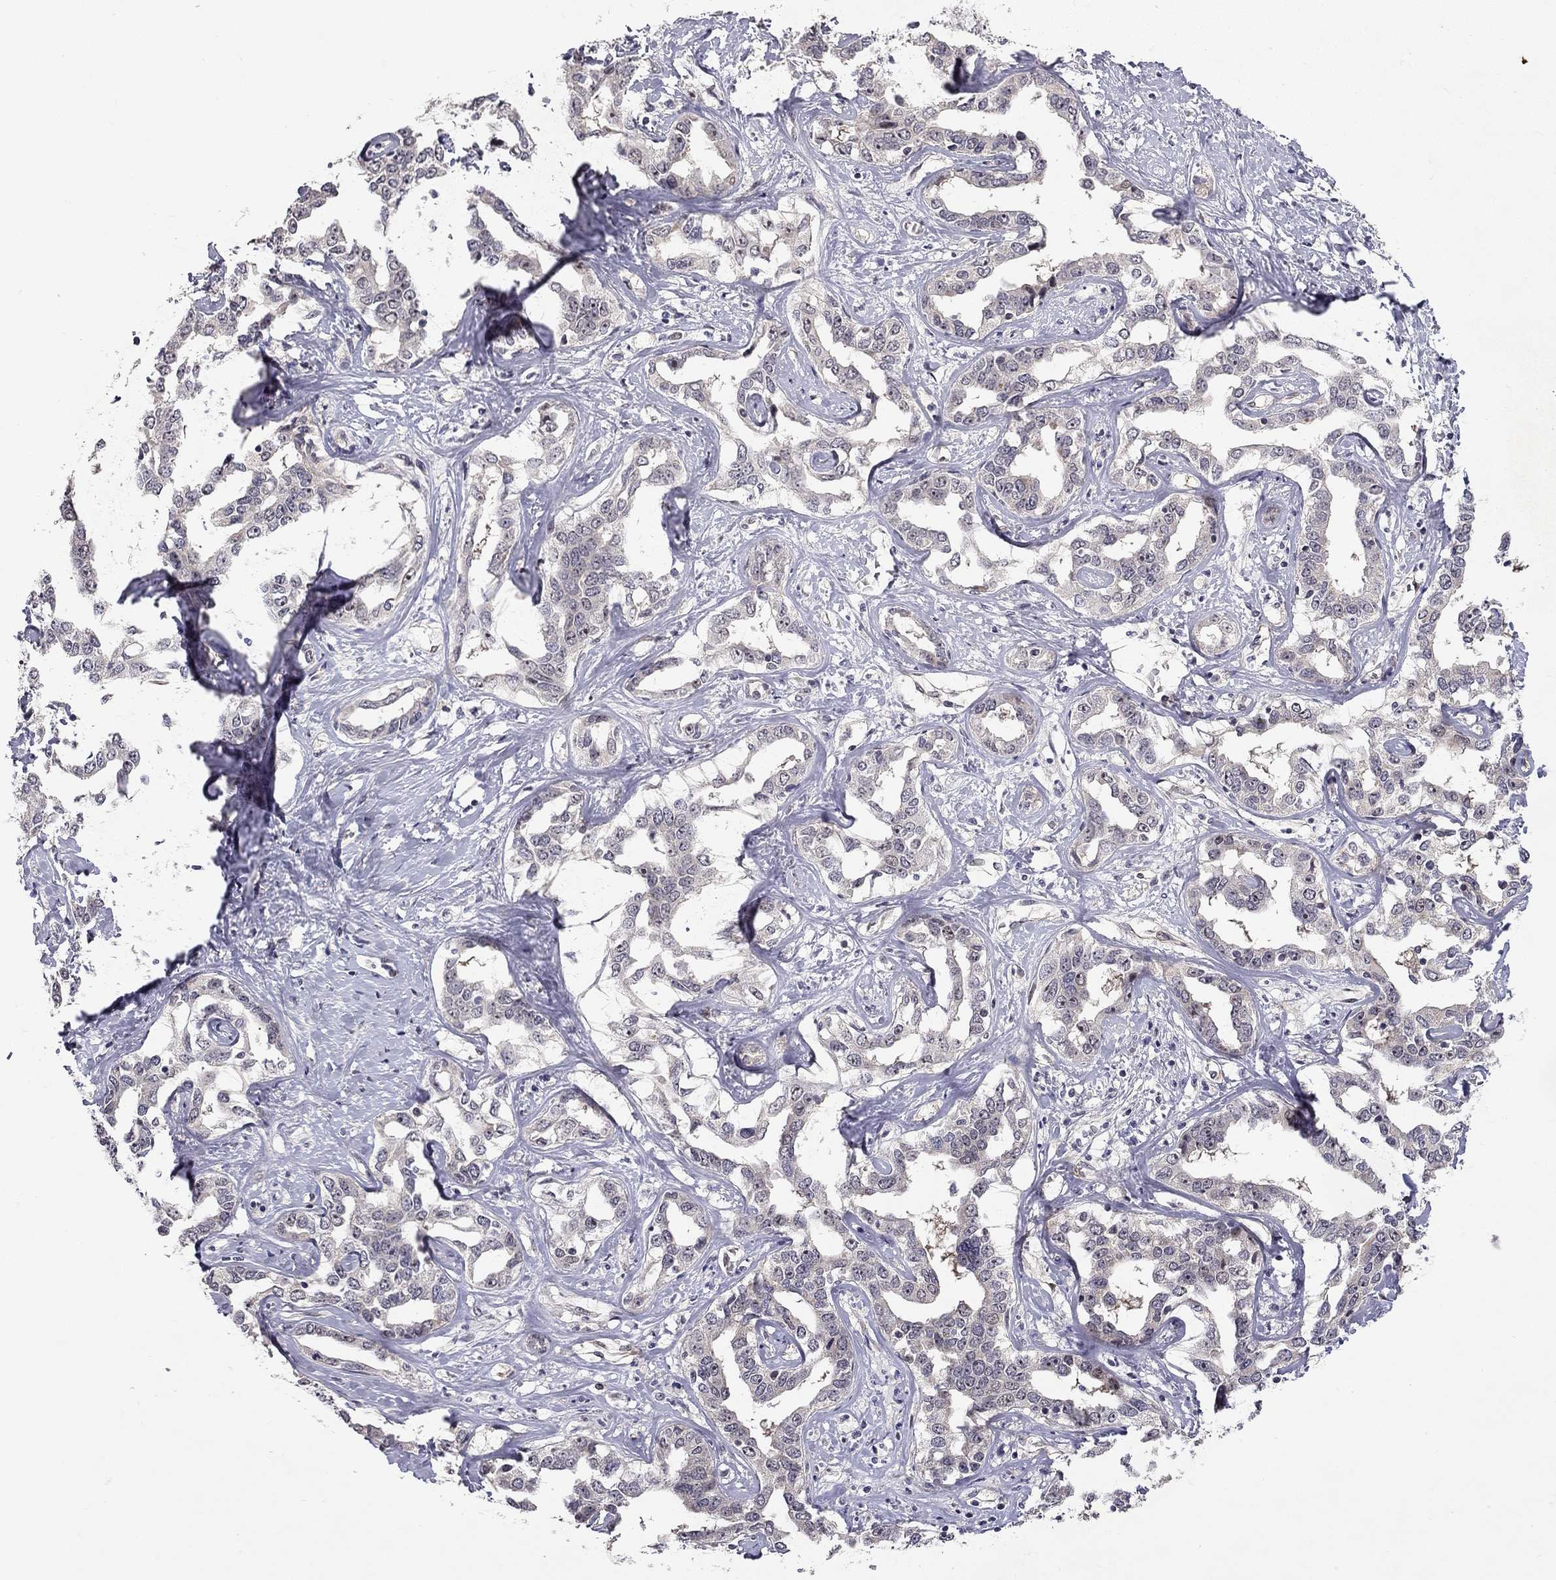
{"staining": {"intensity": "negative", "quantity": "none", "location": "none"}, "tissue": "liver cancer", "cell_type": "Tumor cells", "image_type": "cancer", "snomed": [{"axis": "morphology", "description": "Cholangiocarcinoma"}, {"axis": "topography", "description": "Liver"}], "caption": "Micrograph shows no protein expression in tumor cells of liver cancer tissue.", "gene": "STXBP6", "patient": {"sex": "male", "age": 59}}